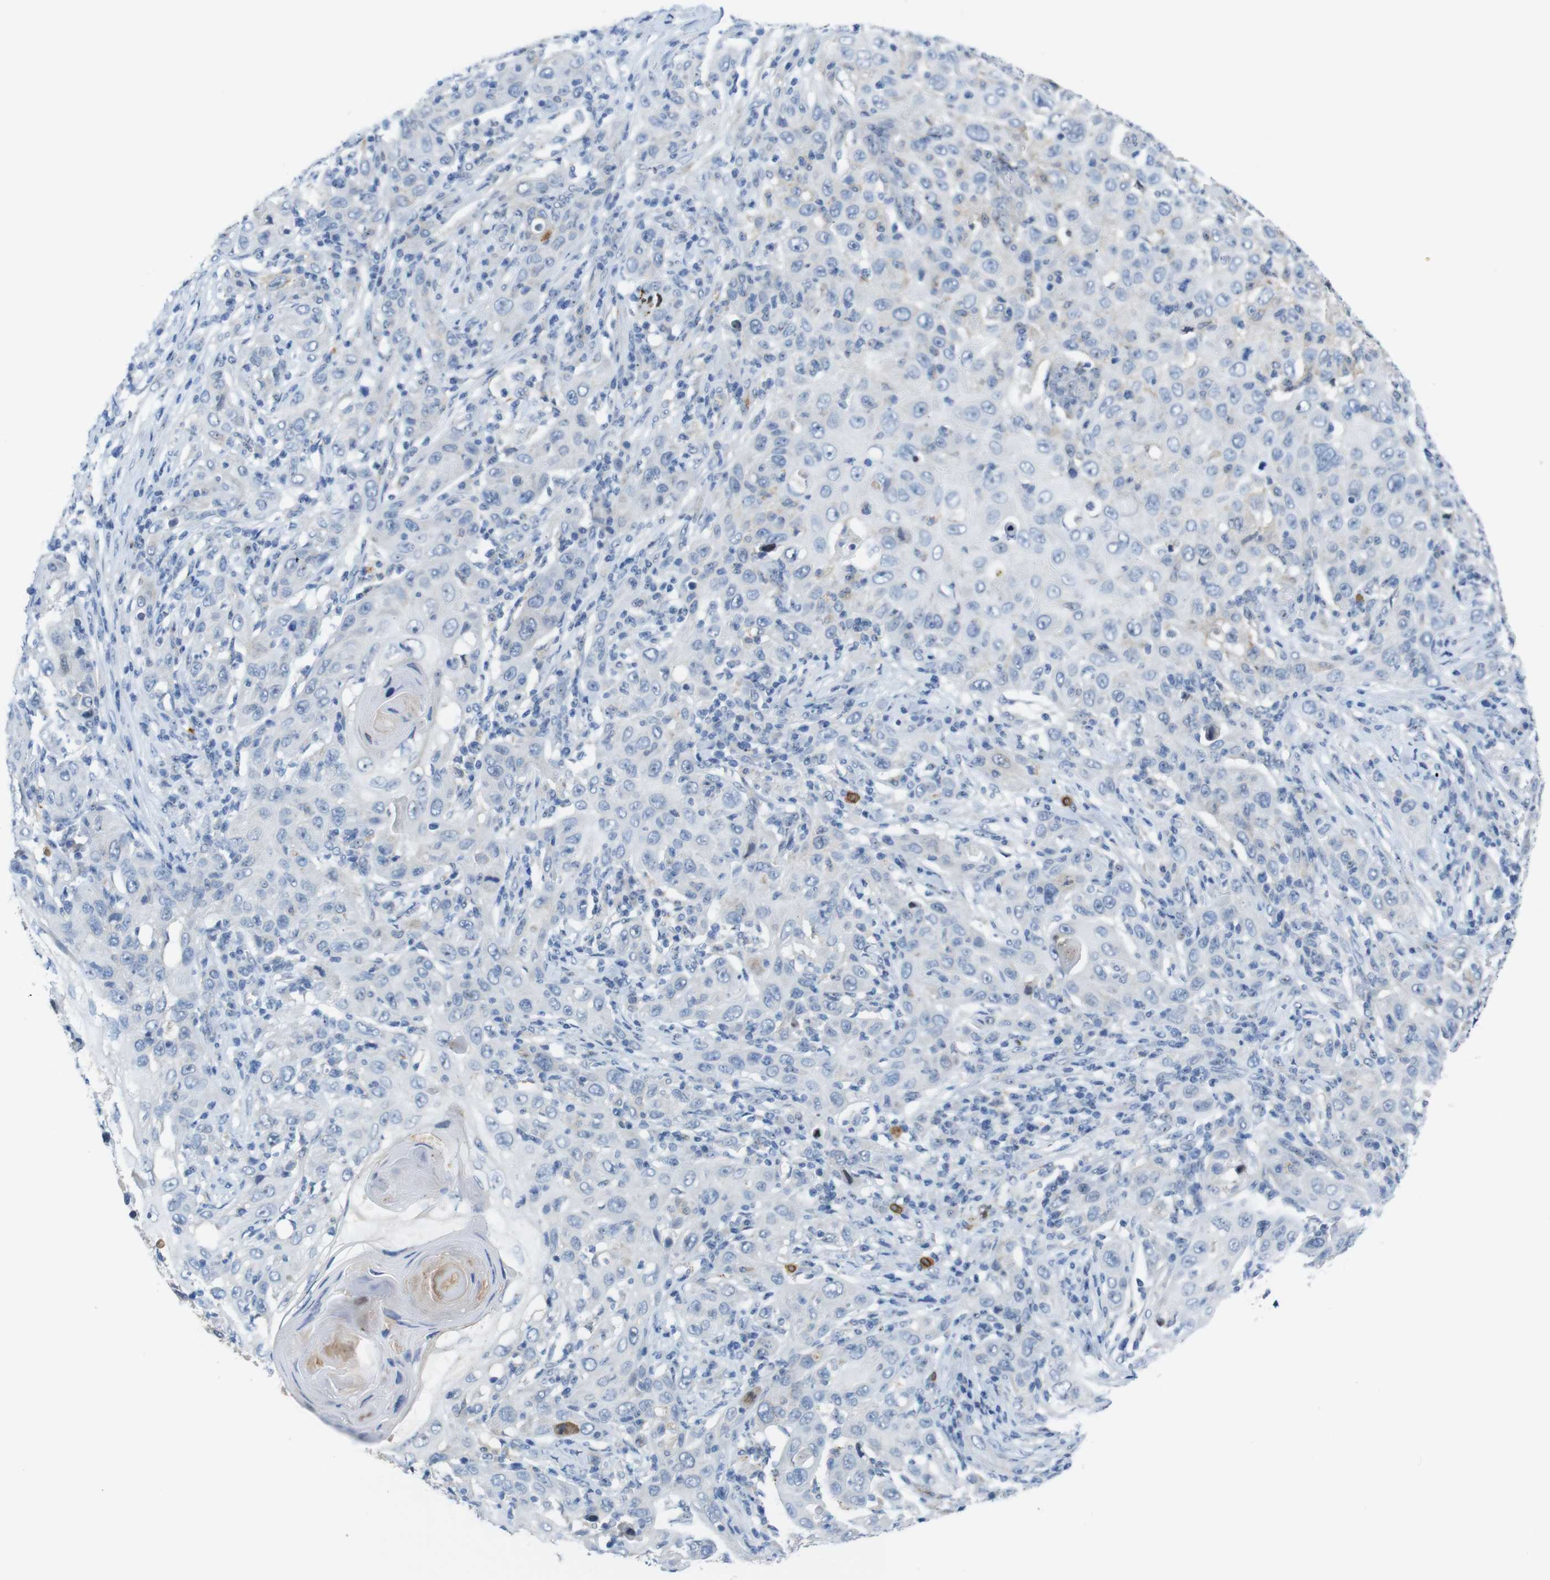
{"staining": {"intensity": "negative", "quantity": "none", "location": "none"}, "tissue": "skin cancer", "cell_type": "Tumor cells", "image_type": "cancer", "snomed": [{"axis": "morphology", "description": "Squamous cell carcinoma, NOS"}, {"axis": "topography", "description": "Skin"}], "caption": "Immunohistochemistry (IHC) image of neoplastic tissue: skin cancer stained with DAB exhibits no significant protein expression in tumor cells.", "gene": "TJP3", "patient": {"sex": "female", "age": 88}}